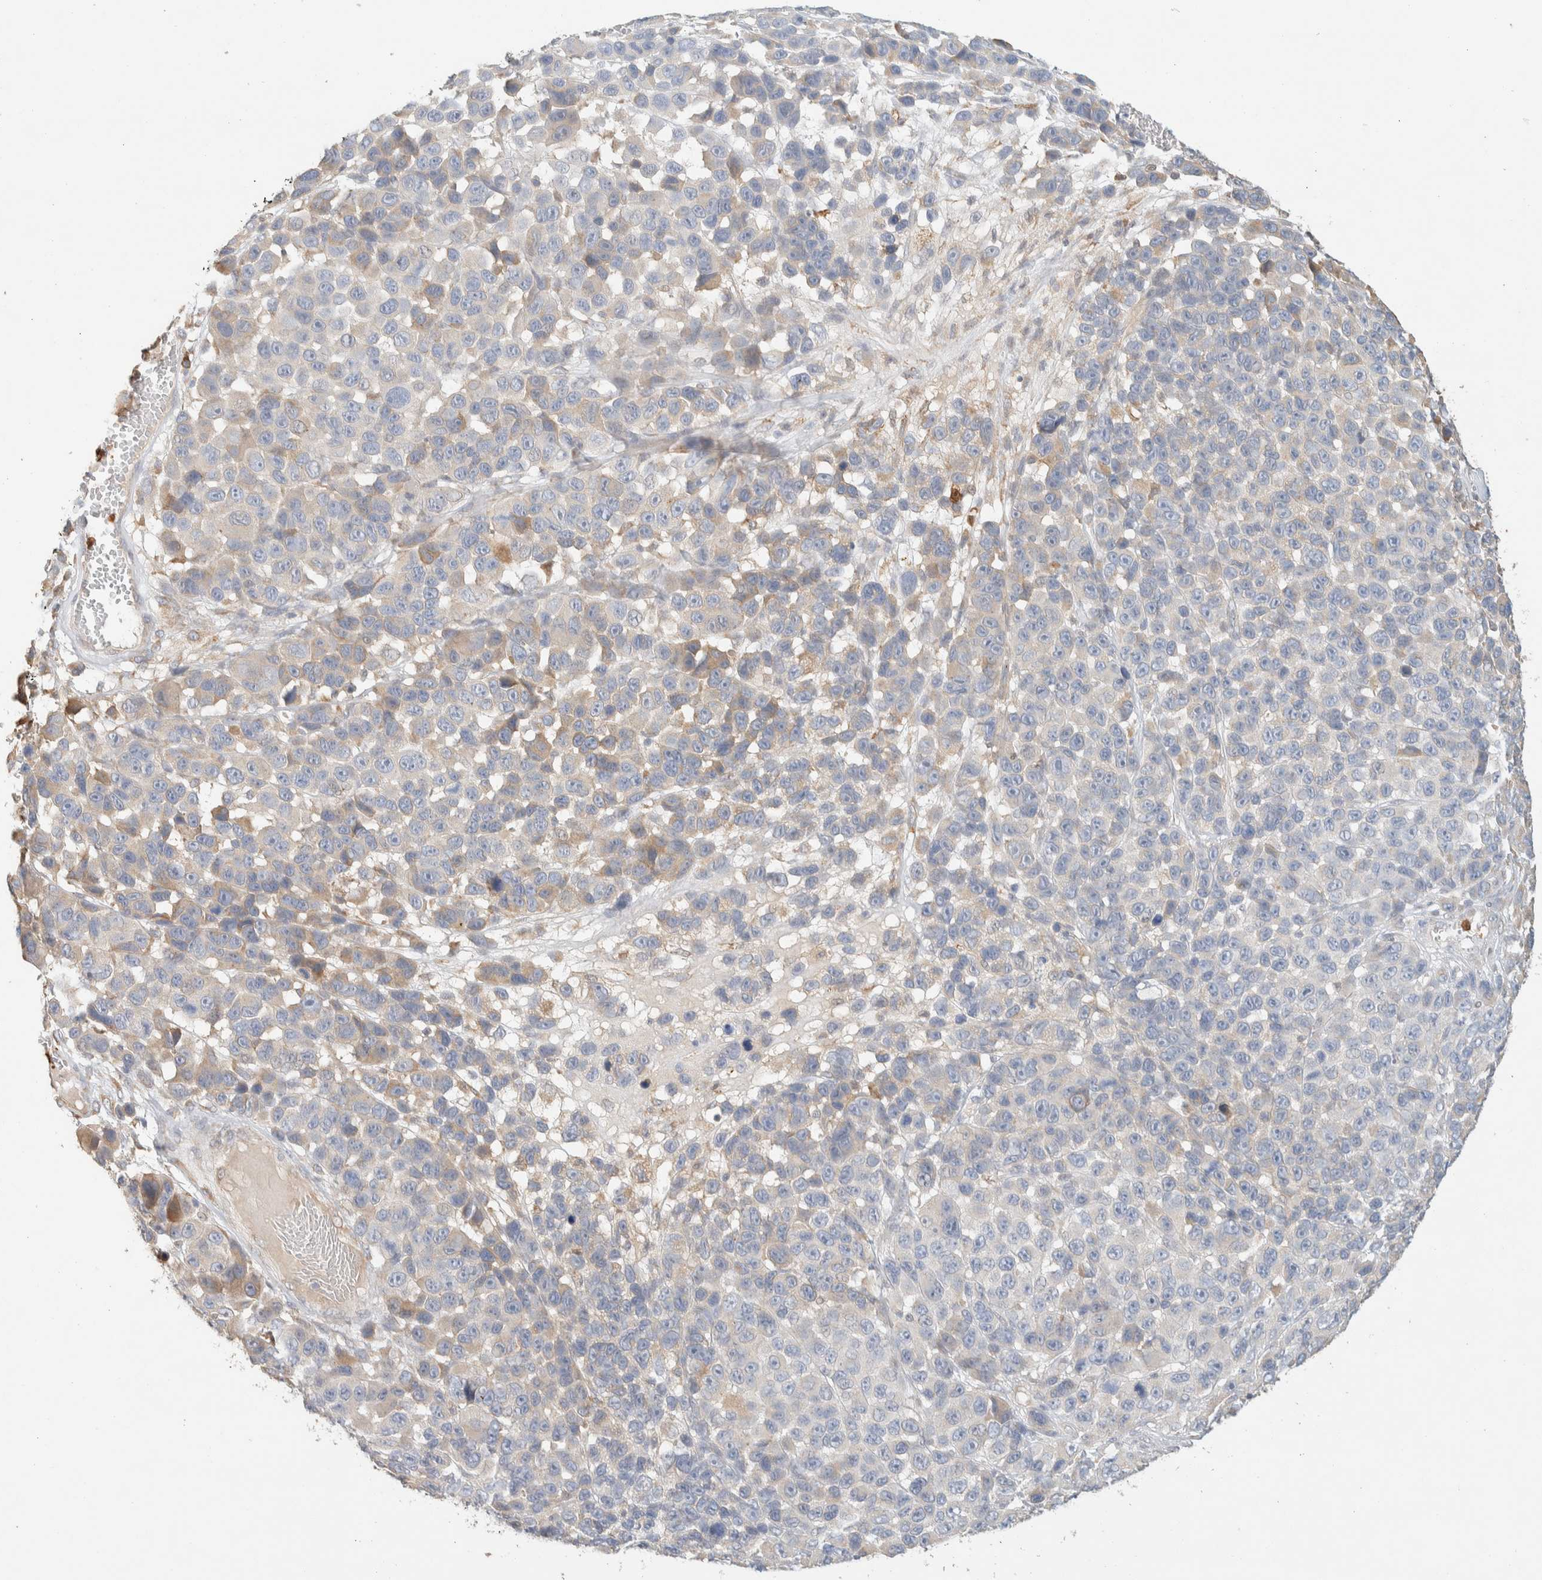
{"staining": {"intensity": "weak", "quantity": "25%-75%", "location": "cytoplasmic/membranous"}, "tissue": "melanoma", "cell_type": "Tumor cells", "image_type": "cancer", "snomed": [{"axis": "morphology", "description": "Malignant melanoma, NOS"}, {"axis": "topography", "description": "Skin"}], "caption": "Brown immunohistochemical staining in melanoma demonstrates weak cytoplasmic/membranous staining in about 25%-75% of tumor cells. Using DAB (3,3'-diaminobenzidine) (brown) and hematoxylin (blue) stains, captured at high magnification using brightfield microscopy.", "gene": "TTC3", "patient": {"sex": "male", "age": 53}}